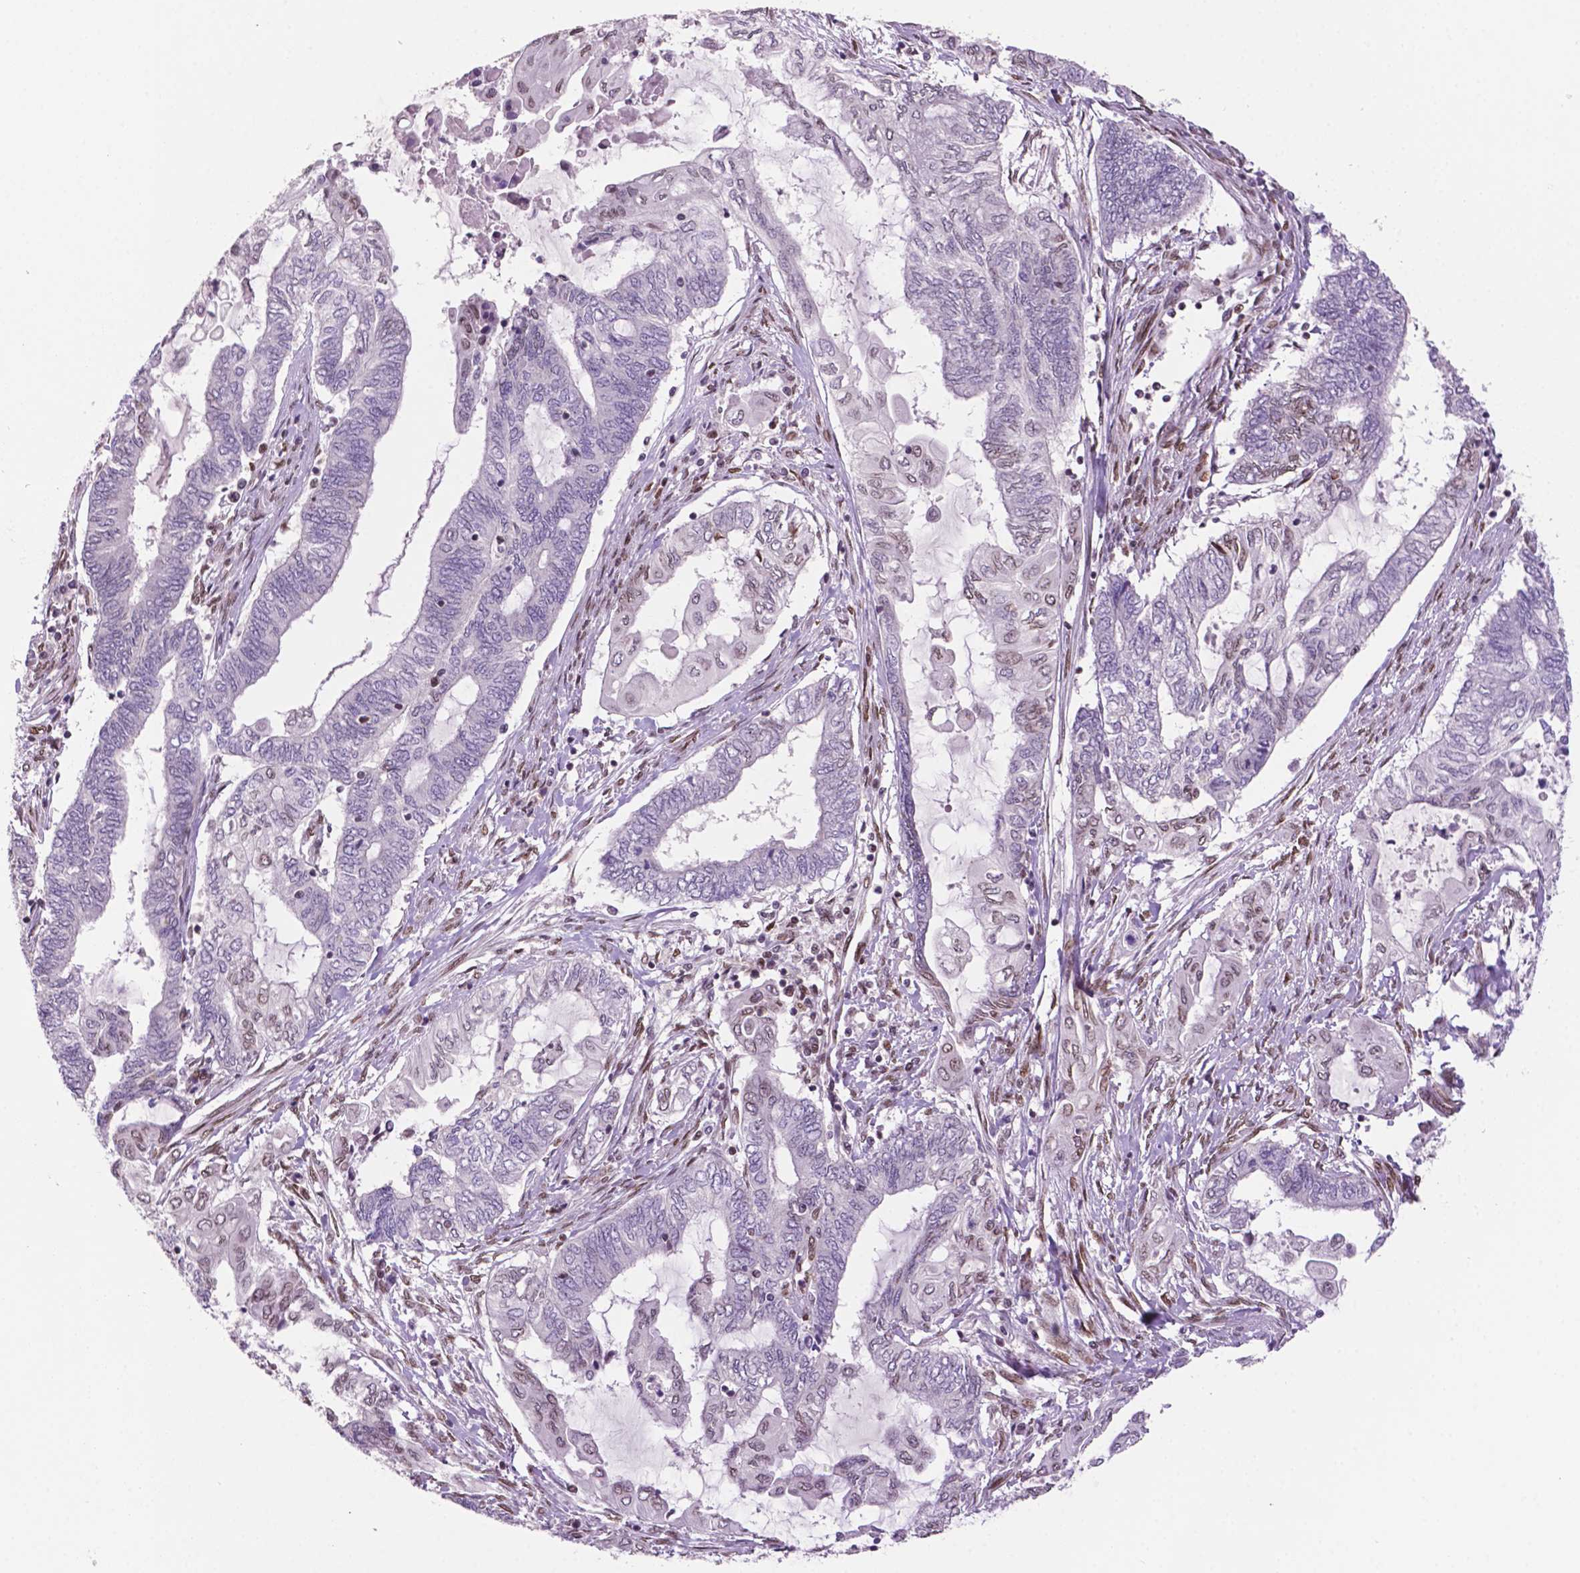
{"staining": {"intensity": "negative", "quantity": "none", "location": "none"}, "tissue": "endometrial cancer", "cell_type": "Tumor cells", "image_type": "cancer", "snomed": [{"axis": "morphology", "description": "Adenocarcinoma, NOS"}, {"axis": "topography", "description": "Uterus"}, {"axis": "topography", "description": "Endometrium"}], "caption": "This is a histopathology image of immunohistochemistry staining of adenocarcinoma (endometrial), which shows no positivity in tumor cells. Nuclei are stained in blue.", "gene": "MLH1", "patient": {"sex": "female", "age": 70}}